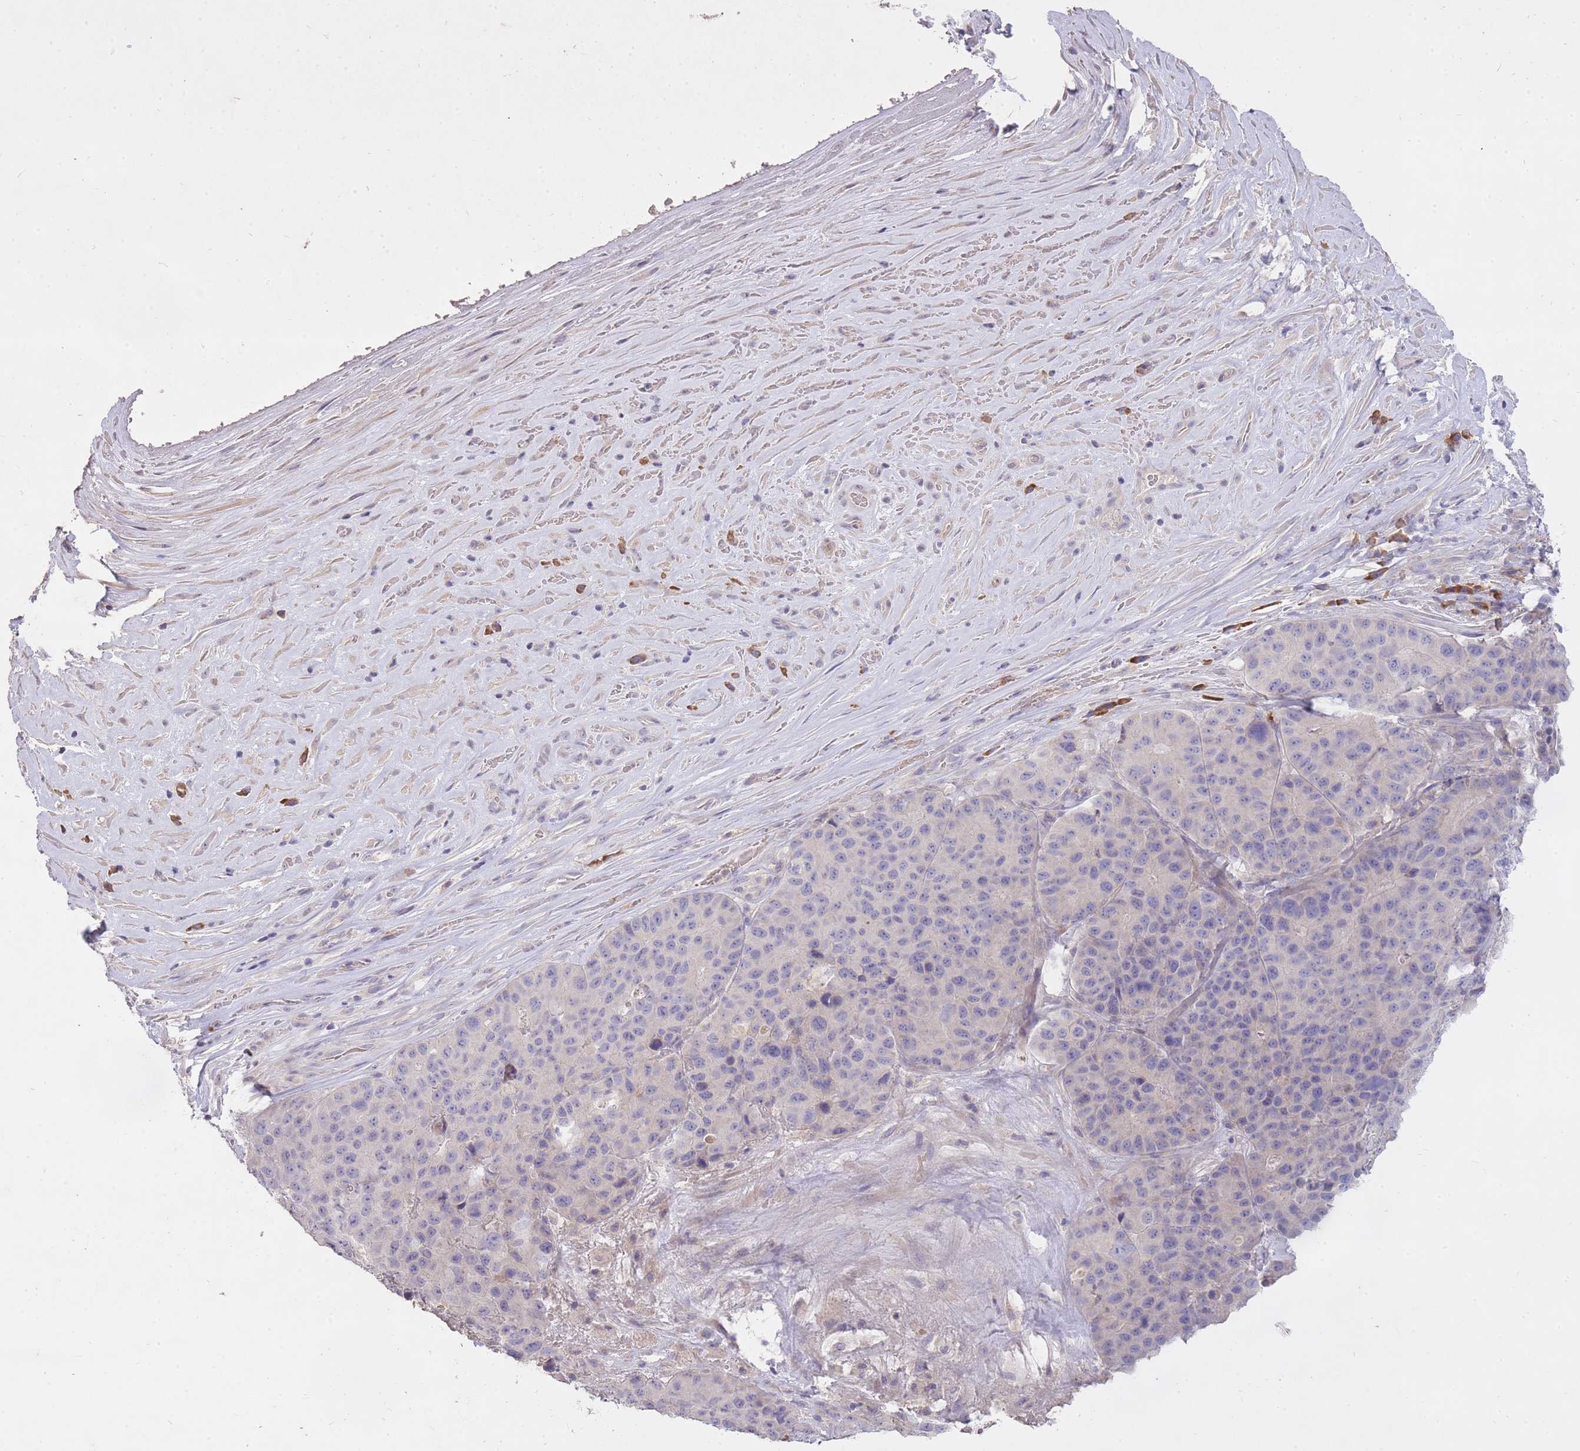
{"staining": {"intensity": "negative", "quantity": "none", "location": "none"}, "tissue": "stomach cancer", "cell_type": "Tumor cells", "image_type": "cancer", "snomed": [{"axis": "morphology", "description": "Adenocarcinoma, NOS"}, {"axis": "topography", "description": "Stomach"}], "caption": "Immunohistochemical staining of human stomach adenocarcinoma displays no significant staining in tumor cells.", "gene": "FRG2C", "patient": {"sex": "male", "age": 71}}